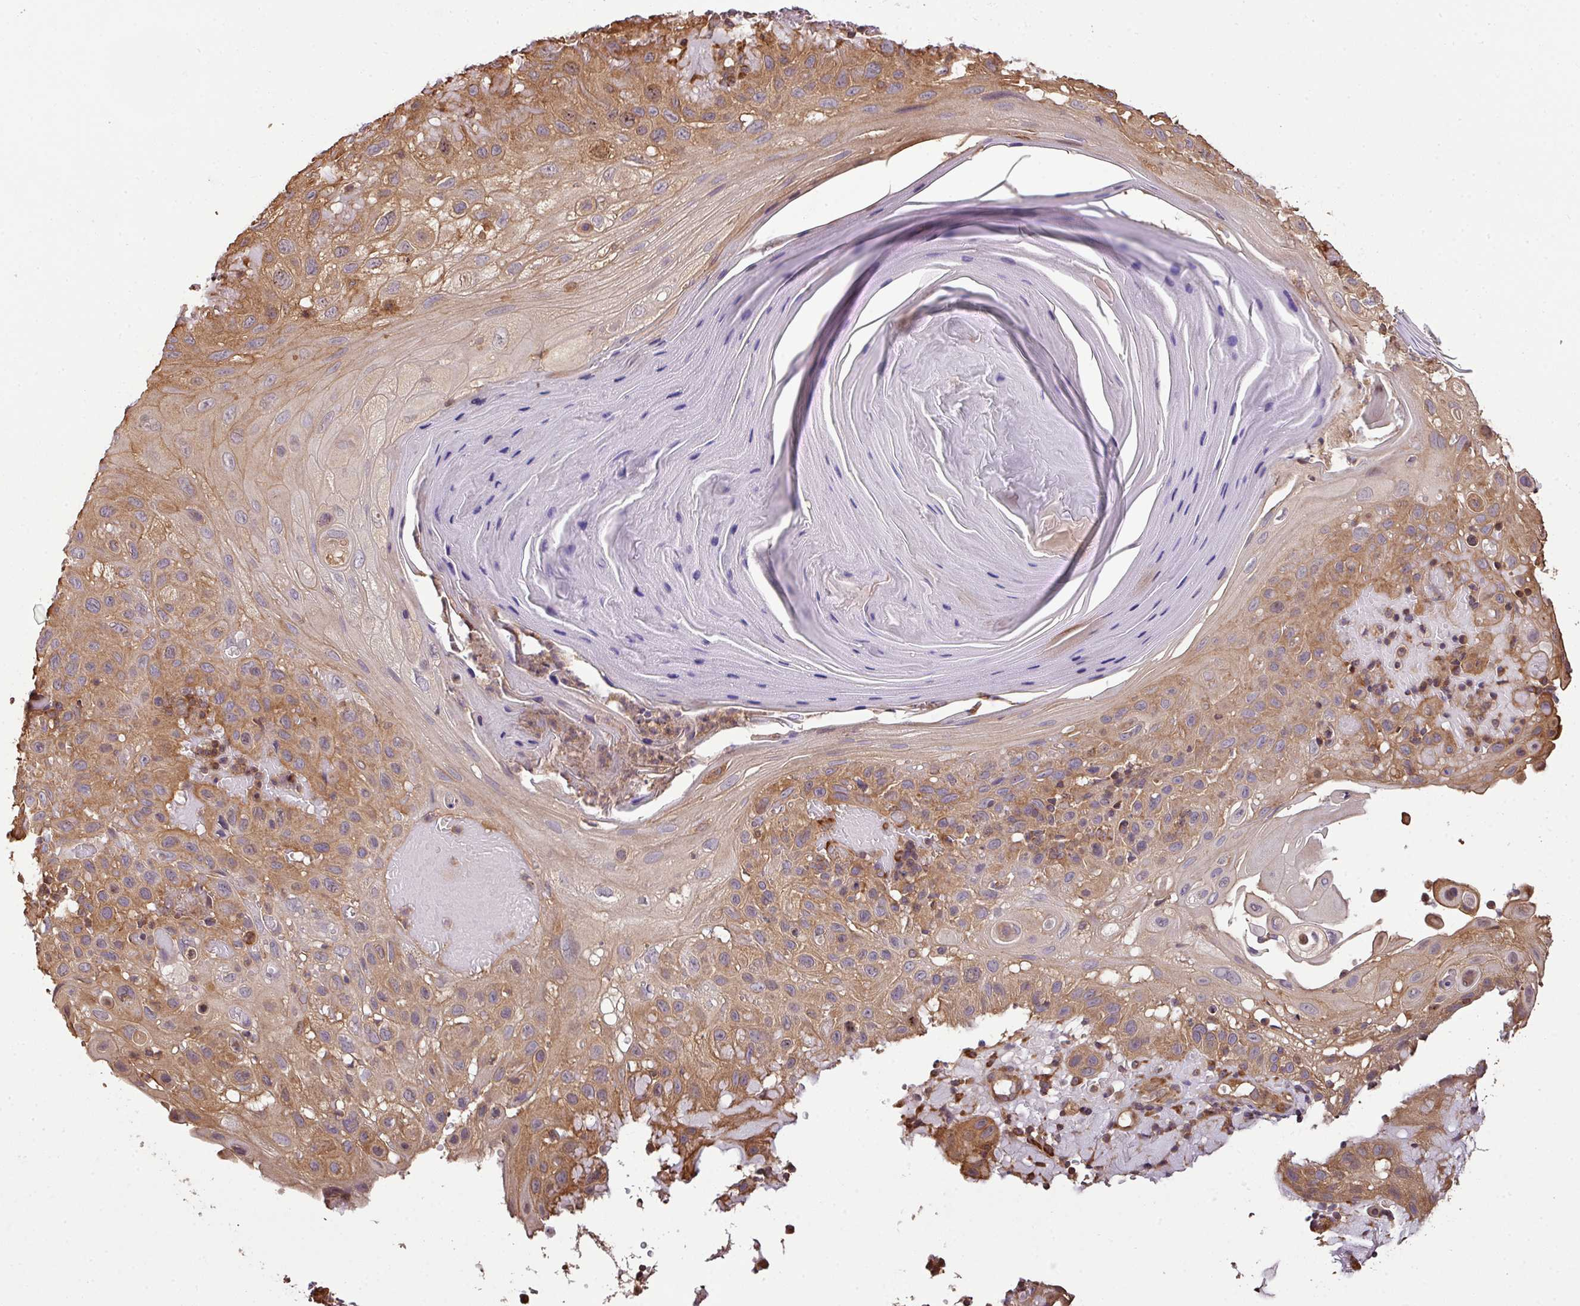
{"staining": {"intensity": "moderate", "quantity": ">75%", "location": "cytoplasmic/membranous,nuclear"}, "tissue": "skin cancer", "cell_type": "Tumor cells", "image_type": "cancer", "snomed": [{"axis": "morphology", "description": "Normal tissue, NOS"}, {"axis": "morphology", "description": "Squamous cell carcinoma, NOS"}, {"axis": "topography", "description": "Skin"}], "caption": "This micrograph demonstrates immunohistochemistry (IHC) staining of squamous cell carcinoma (skin), with medium moderate cytoplasmic/membranous and nuclear positivity in approximately >75% of tumor cells.", "gene": "VENTX", "patient": {"sex": "female", "age": 96}}